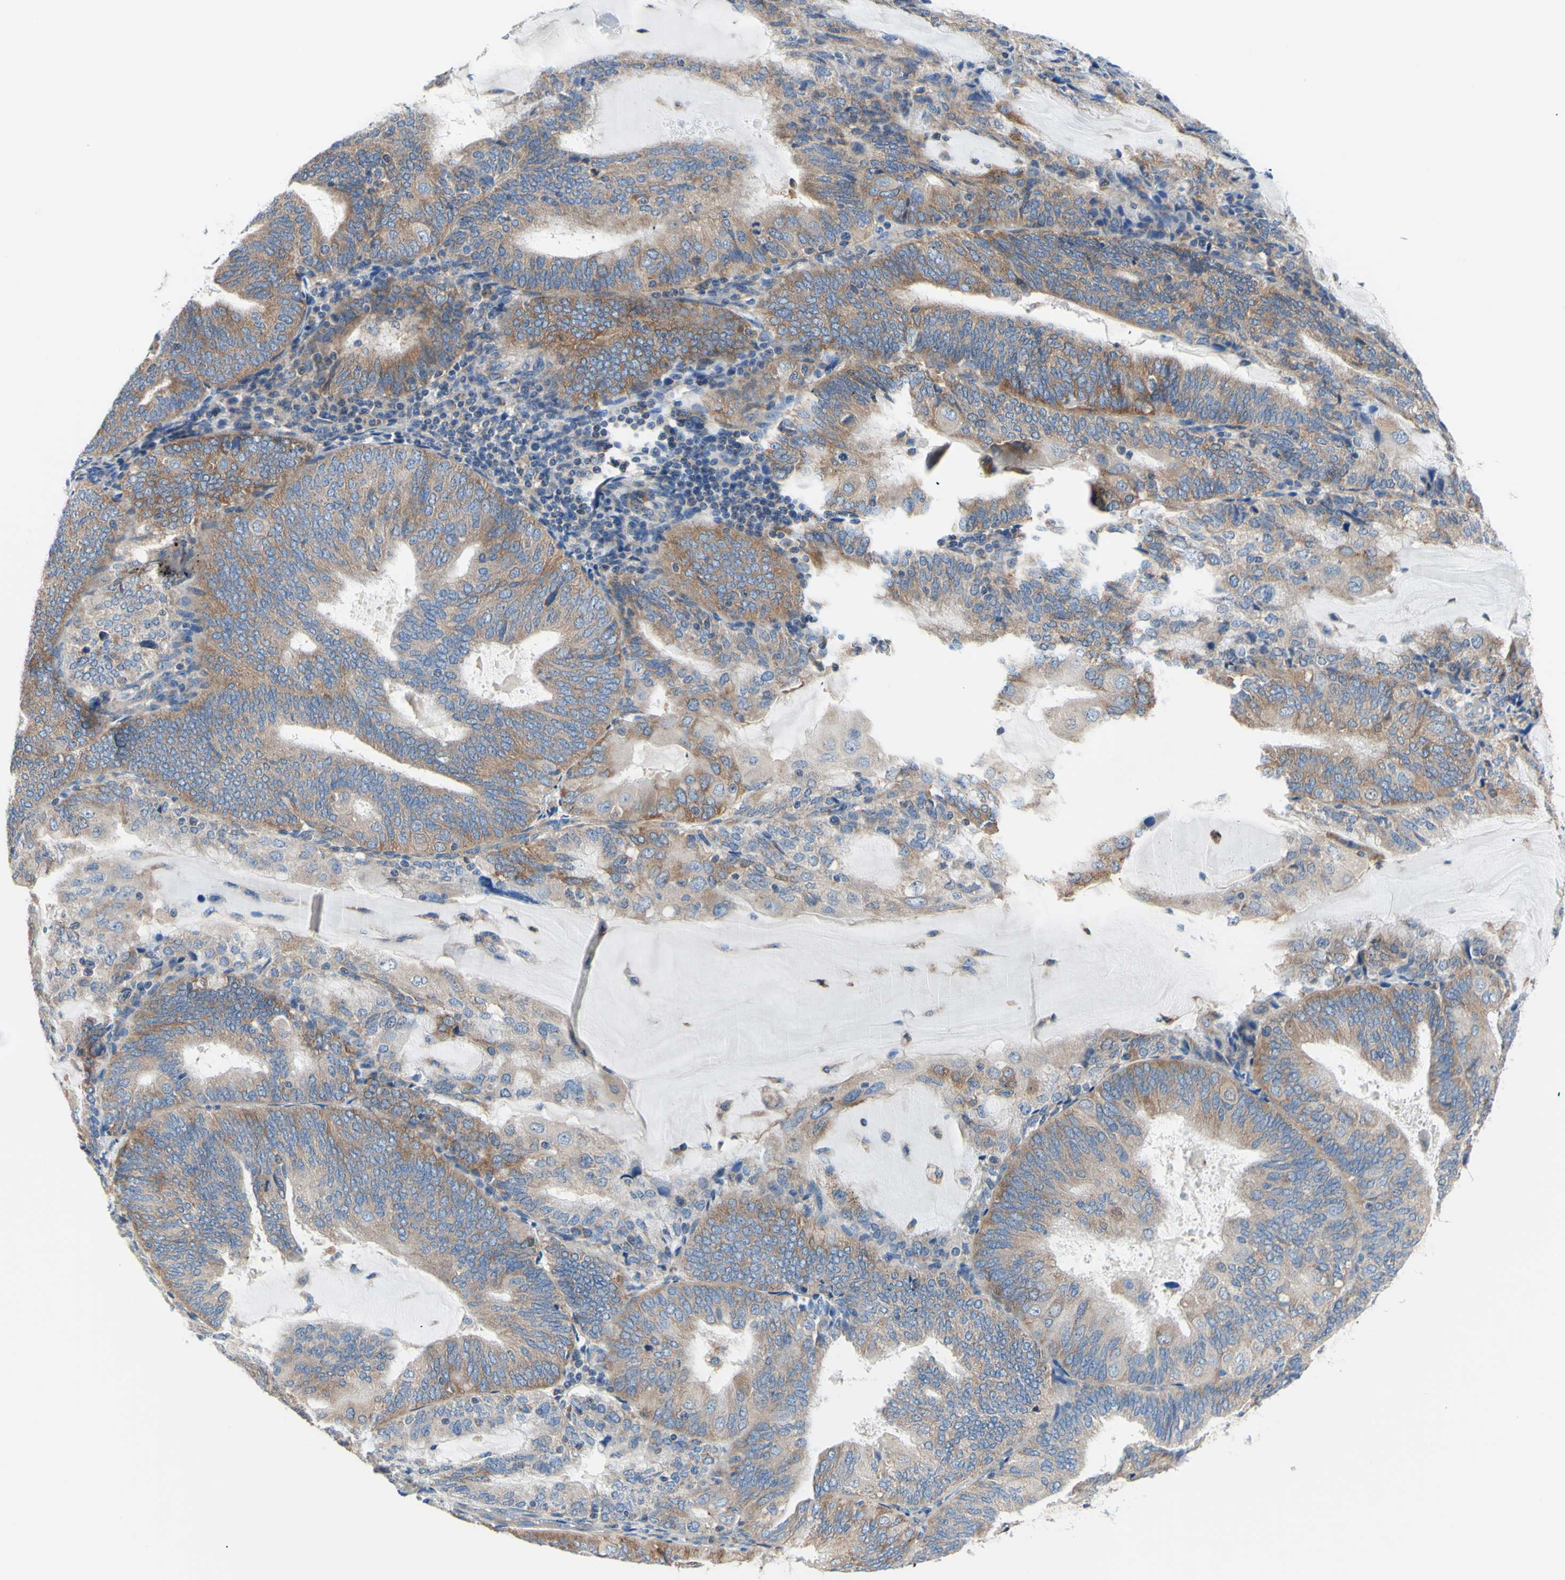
{"staining": {"intensity": "moderate", "quantity": "25%-75%", "location": "cytoplasmic/membranous"}, "tissue": "endometrial cancer", "cell_type": "Tumor cells", "image_type": "cancer", "snomed": [{"axis": "morphology", "description": "Adenocarcinoma, NOS"}, {"axis": "topography", "description": "Endometrium"}], "caption": "Tumor cells exhibit medium levels of moderate cytoplasmic/membranous expression in about 25%-75% of cells in human adenocarcinoma (endometrial).", "gene": "FMR1", "patient": {"sex": "female", "age": 81}}